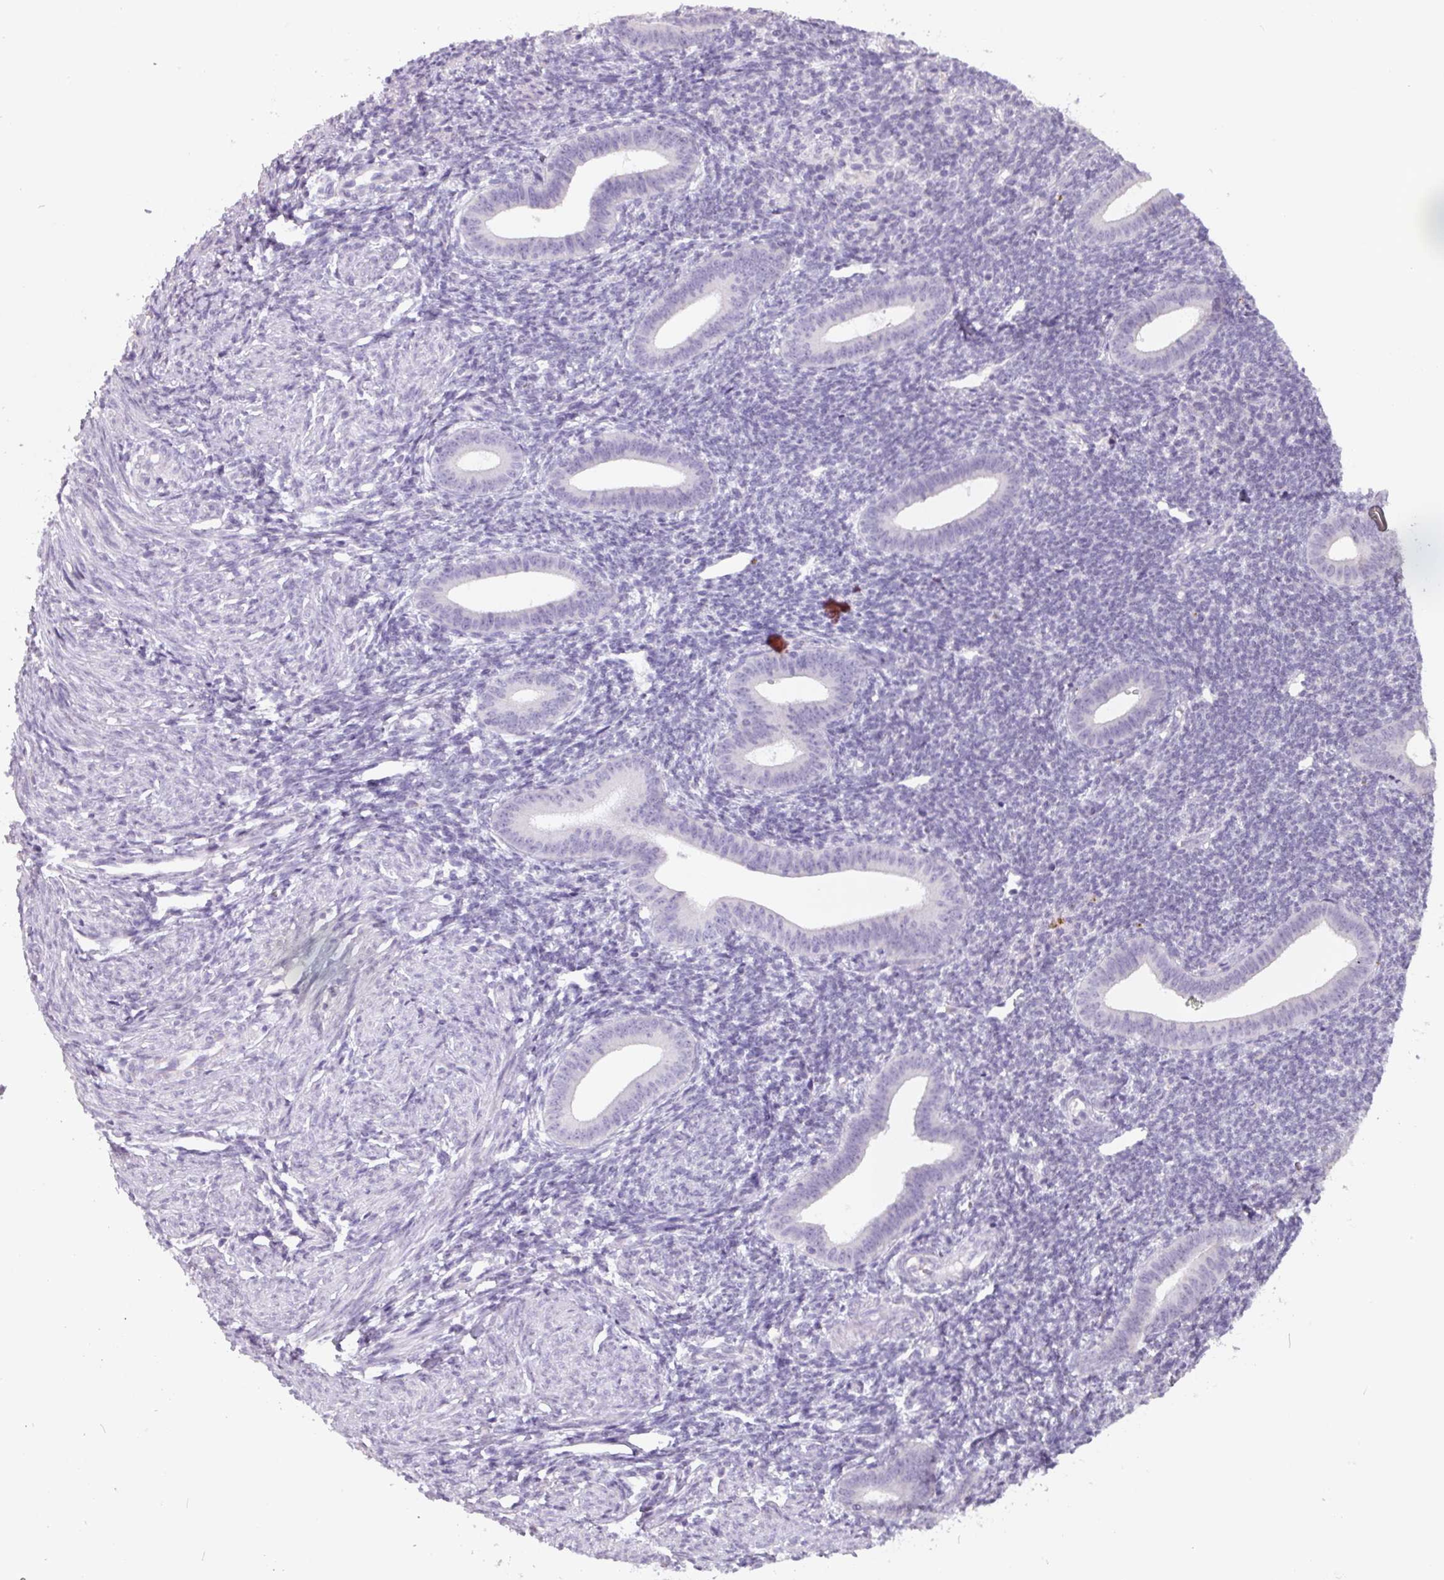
{"staining": {"intensity": "negative", "quantity": "none", "location": "none"}, "tissue": "endometrium", "cell_type": "Cells in endometrial stroma", "image_type": "normal", "snomed": [{"axis": "morphology", "description": "Normal tissue, NOS"}, {"axis": "topography", "description": "Endometrium"}], "caption": "Histopathology image shows no protein staining in cells in endometrial stroma of normal endometrium.", "gene": "FTCD", "patient": {"sex": "female", "age": 25}}